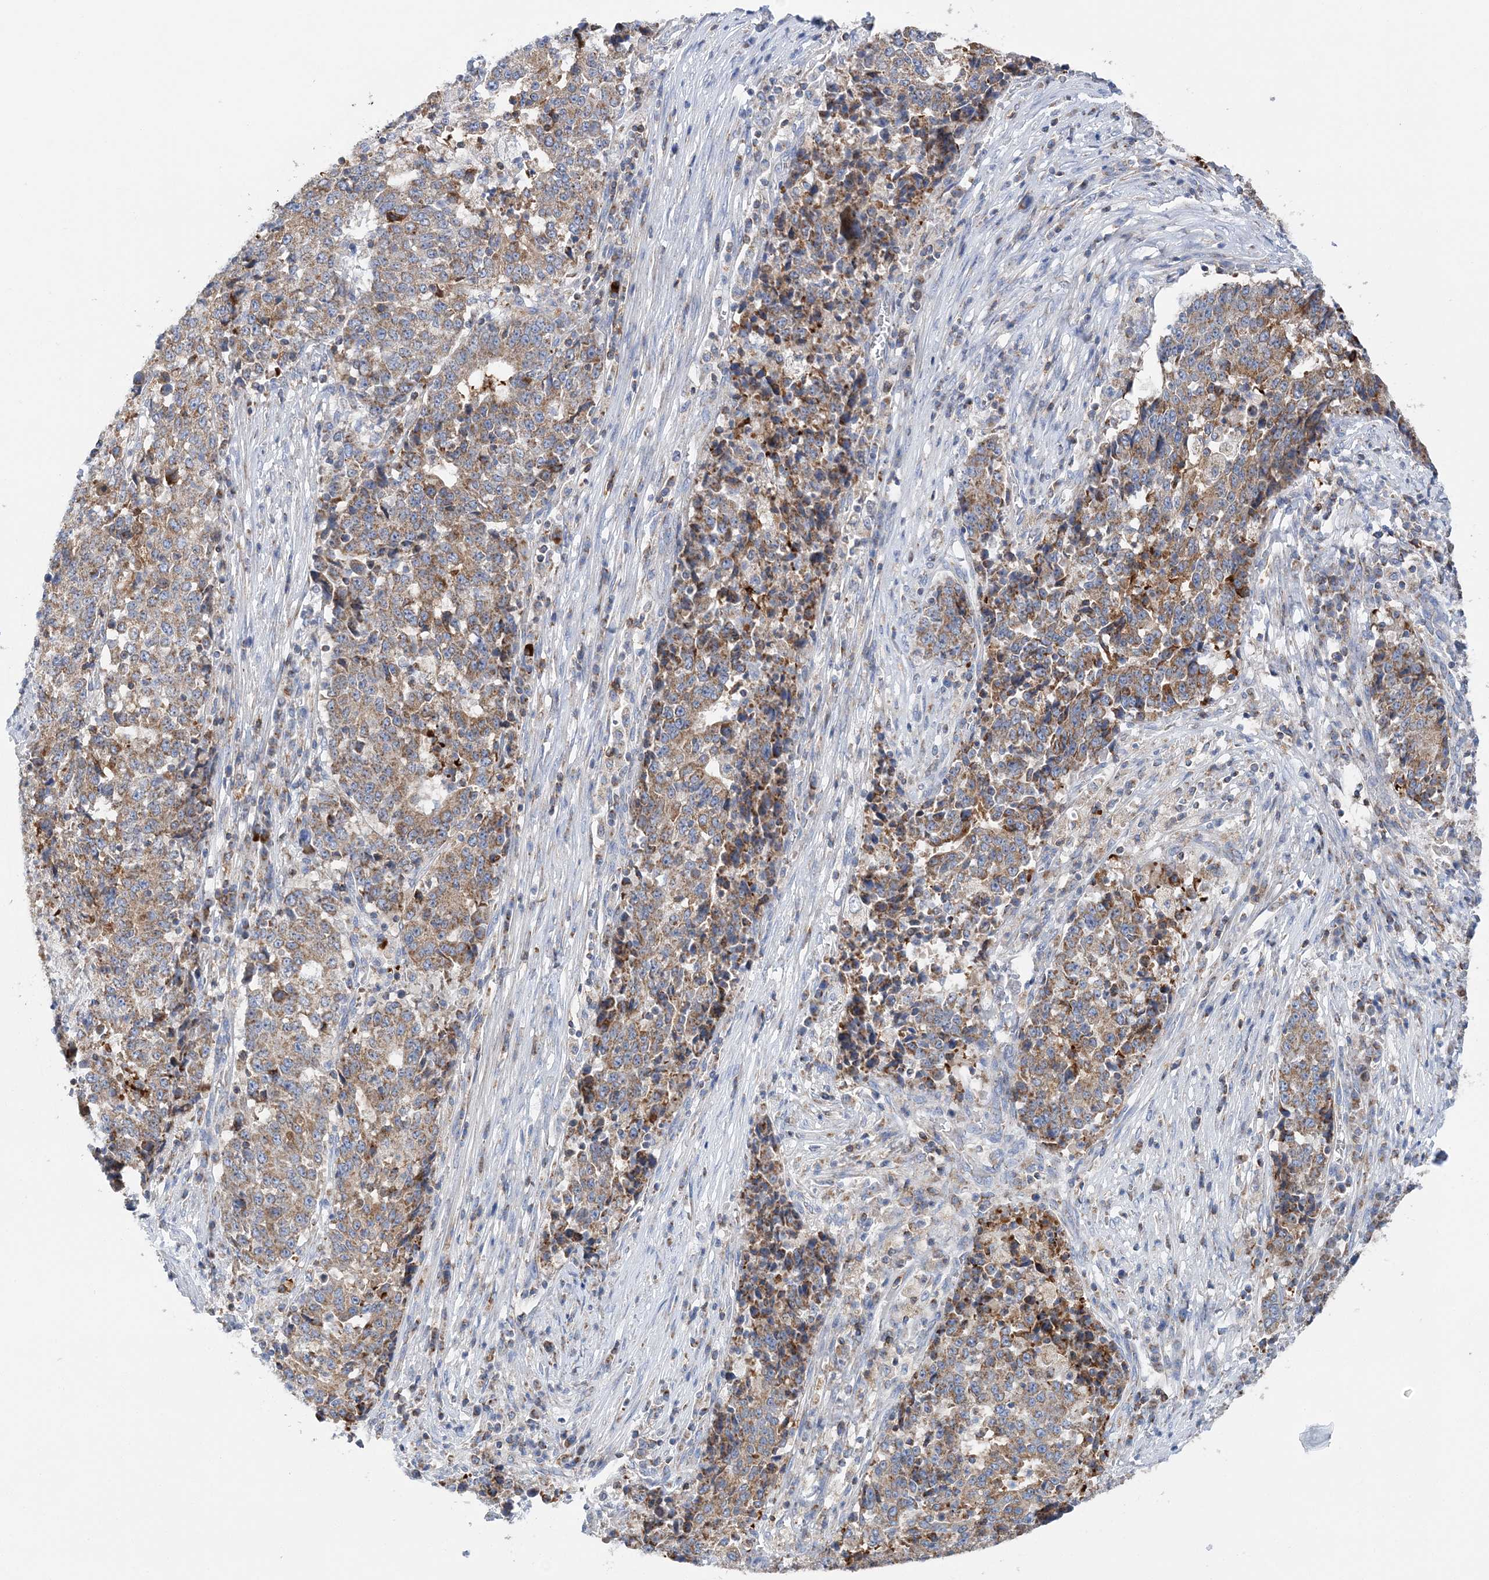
{"staining": {"intensity": "moderate", "quantity": ">75%", "location": "cytoplasmic/membranous"}, "tissue": "stomach cancer", "cell_type": "Tumor cells", "image_type": "cancer", "snomed": [{"axis": "morphology", "description": "Adenocarcinoma, NOS"}, {"axis": "topography", "description": "Stomach"}], "caption": "IHC histopathology image of adenocarcinoma (stomach) stained for a protein (brown), which demonstrates medium levels of moderate cytoplasmic/membranous expression in about >75% of tumor cells.", "gene": "TTC32", "patient": {"sex": "male", "age": 59}}